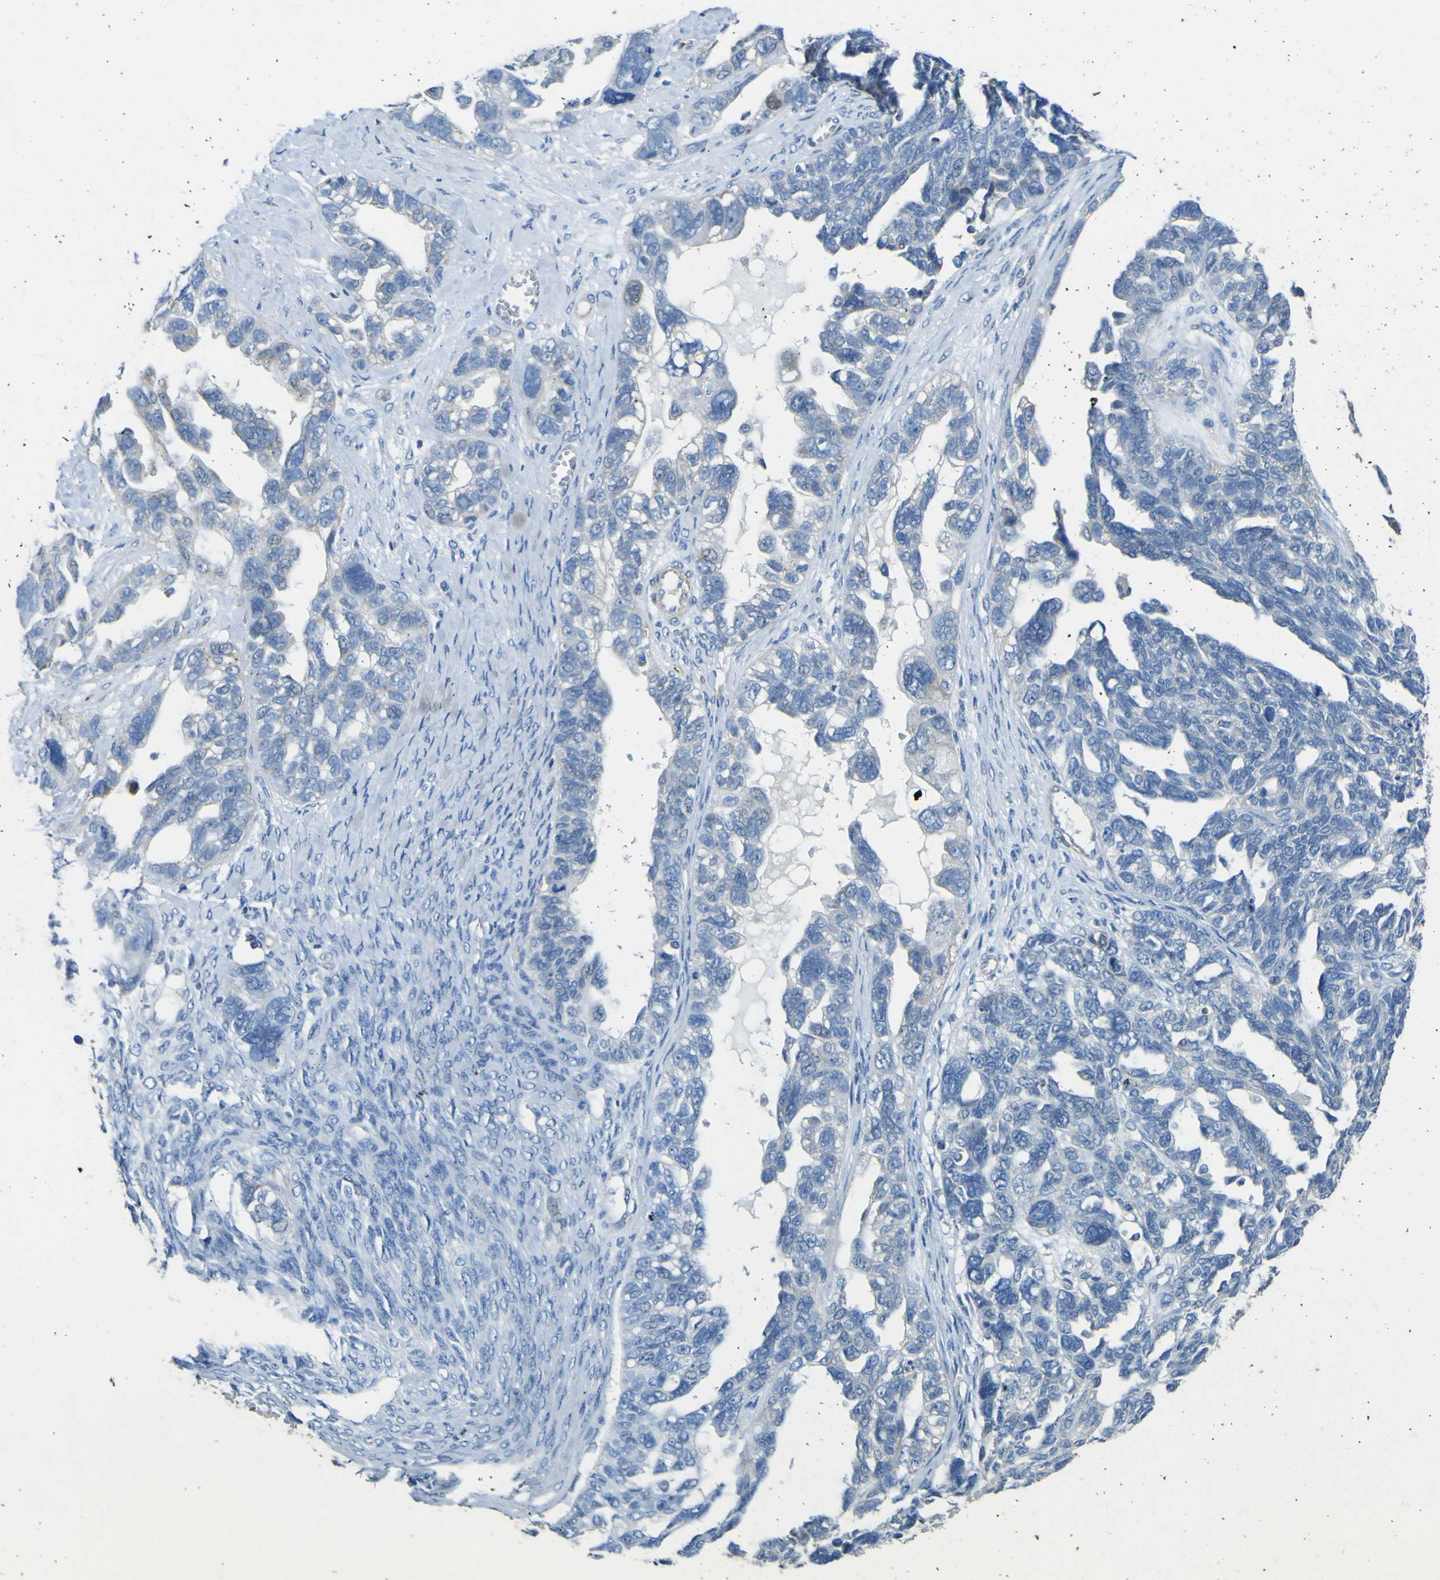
{"staining": {"intensity": "negative", "quantity": "none", "location": "none"}, "tissue": "ovarian cancer", "cell_type": "Tumor cells", "image_type": "cancer", "snomed": [{"axis": "morphology", "description": "Cystadenocarcinoma, serous, NOS"}, {"axis": "topography", "description": "Ovary"}], "caption": "Ovarian cancer (serous cystadenocarcinoma) stained for a protein using immunohistochemistry (IHC) exhibits no positivity tumor cells.", "gene": "ALDH18A1", "patient": {"sex": "female", "age": 79}}